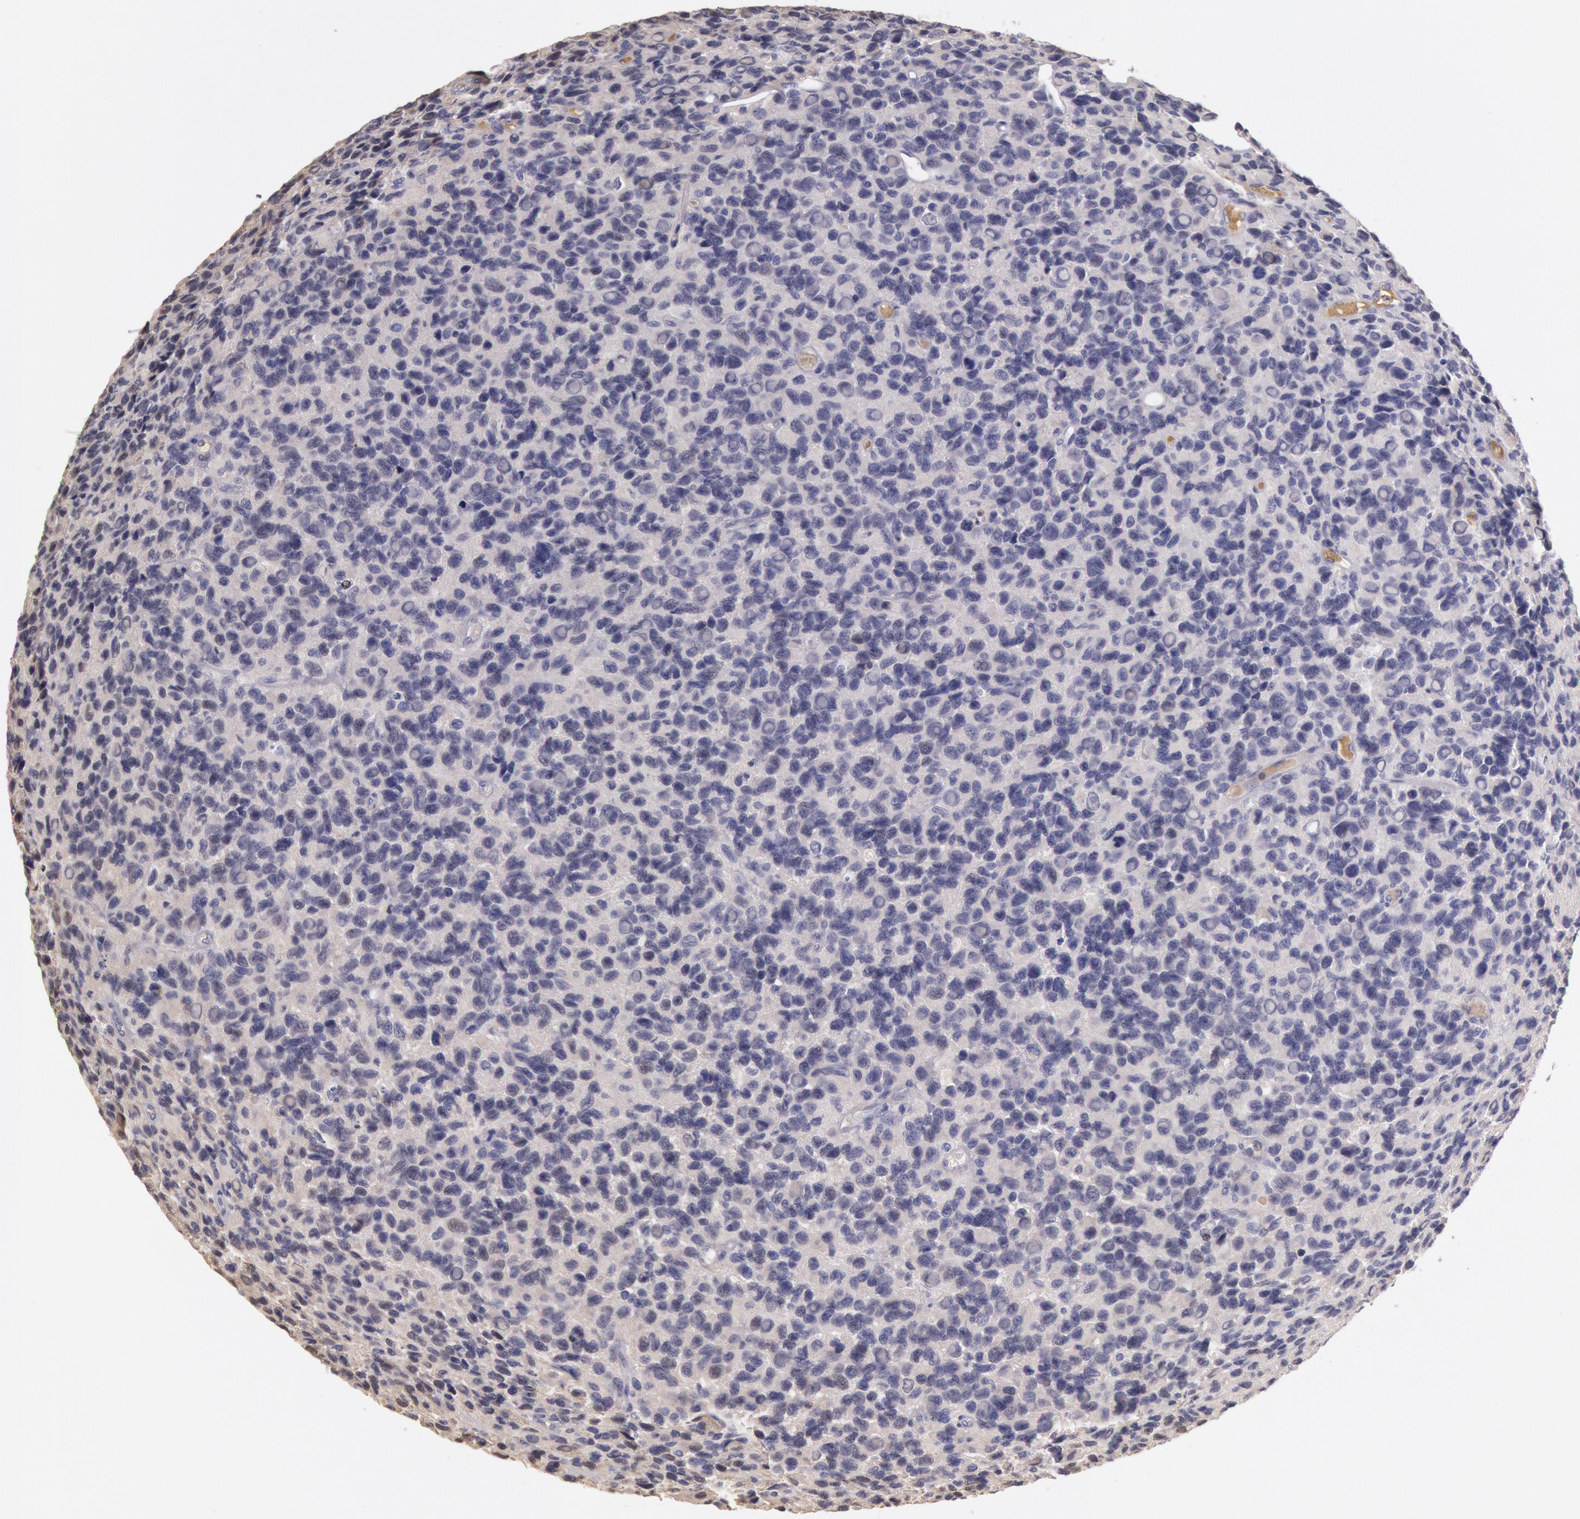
{"staining": {"intensity": "negative", "quantity": "none", "location": "none"}, "tissue": "glioma", "cell_type": "Tumor cells", "image_type": "cancer", "snomed": [{"axis": "morphology", "description": "Glioma, malignant, High grade"}, {"axis": "topography", "description": "Brain"}], "caption": "Human glioma stained for a protein using IHC displays no positivity in tumor cells.", "gene": "C1R", "patient": {"sex": "male", "age": 77}}